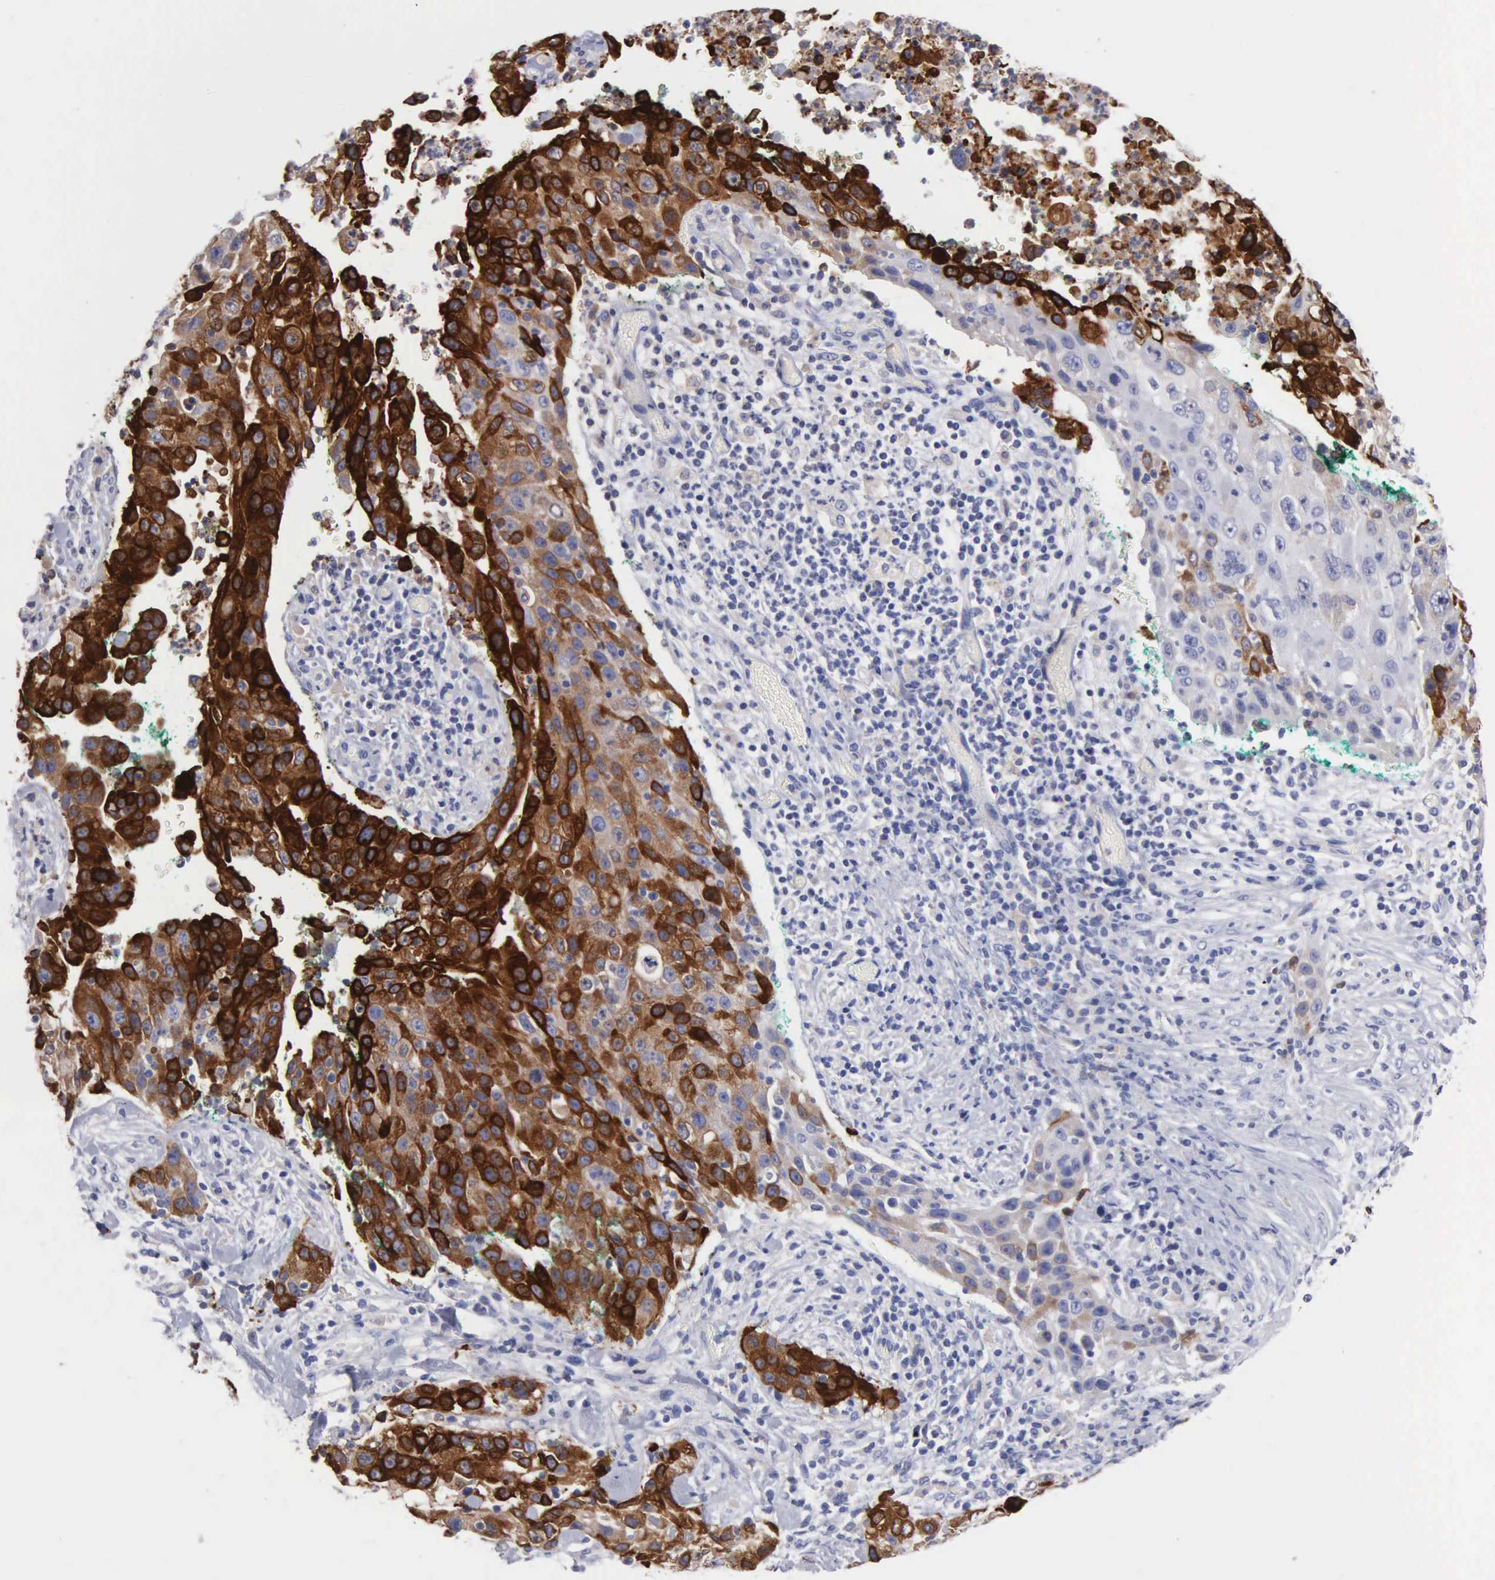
{"staining": {"intensity": "strong", "quantity": "25%-75%", "location": "cytoplasmic/membranous"}, "tissue": "lung cancer", "cell_type": "Tumor cells", "image_type": "cancer", "snomed": [{"axis": "morphology", "description": "Squamous cell carcinoma, NOS"}, {"axis": "topography", "description": "Lung"}], "caption": "Tumor cells show strong cytoplasmic/membranous positivity in about 25%-75% of cells in lung squamous cell carcinoma.", "gene": "PTGS2", "patient": {"sex": "male", "age": 64}}